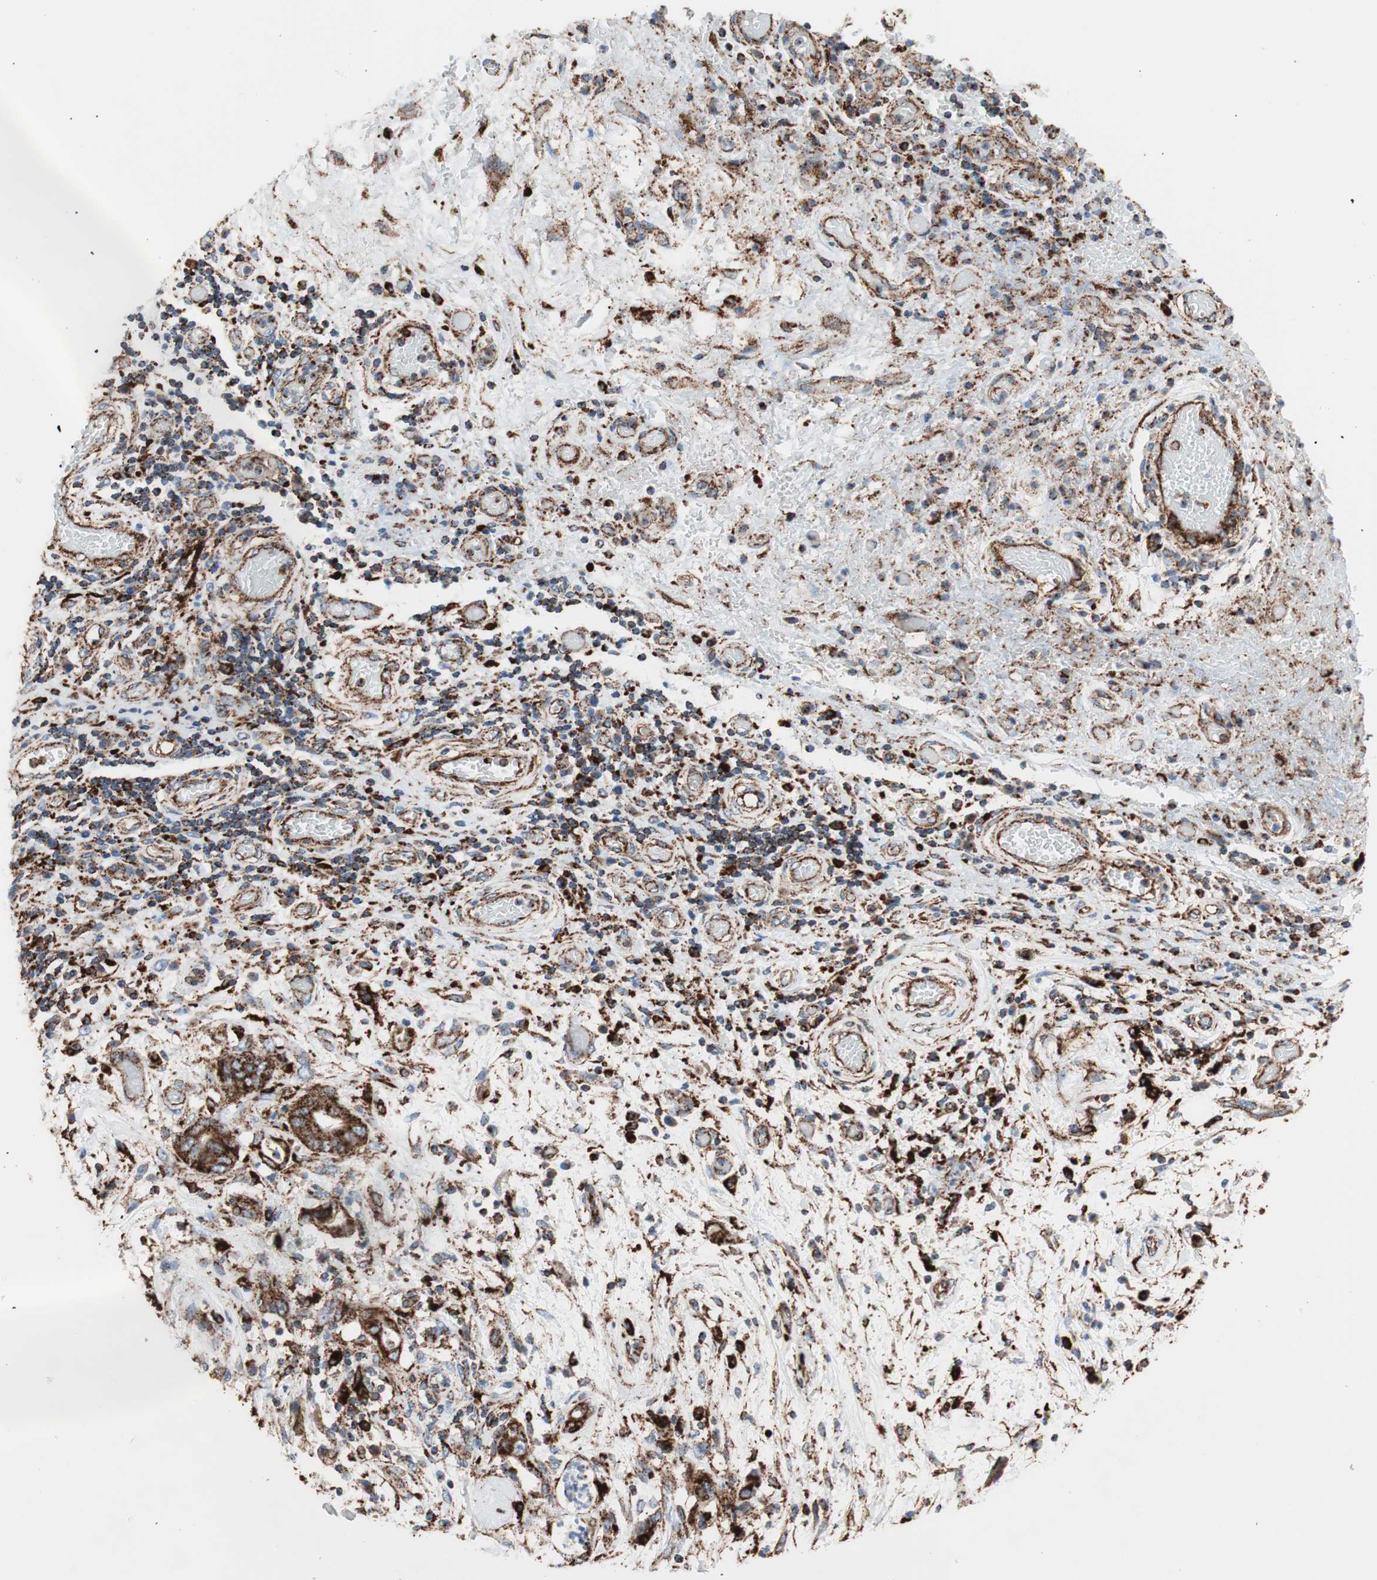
{"staining": {"intensity": "strong", "quantity": ">75%", "location": "cytoplasmic/membranous"}, "tissue": "stomach cancer", "cell_type": "Tumor cells", "image_type": "cancer", "snomed": [{"axis": "morphology", "description": "Adenocarcinoma, NOS"}, {"axis": "topography", "description": "Stomach"}], "caption": "Strong cytoplasmic/membranous expression for a protein is identified in about >75% of tumor cells of stomach cancer (adenocarcinoma) using immunohistochemistry.", "gene": "LAMP1", "patient": {"sex": "female", "age": 73}}